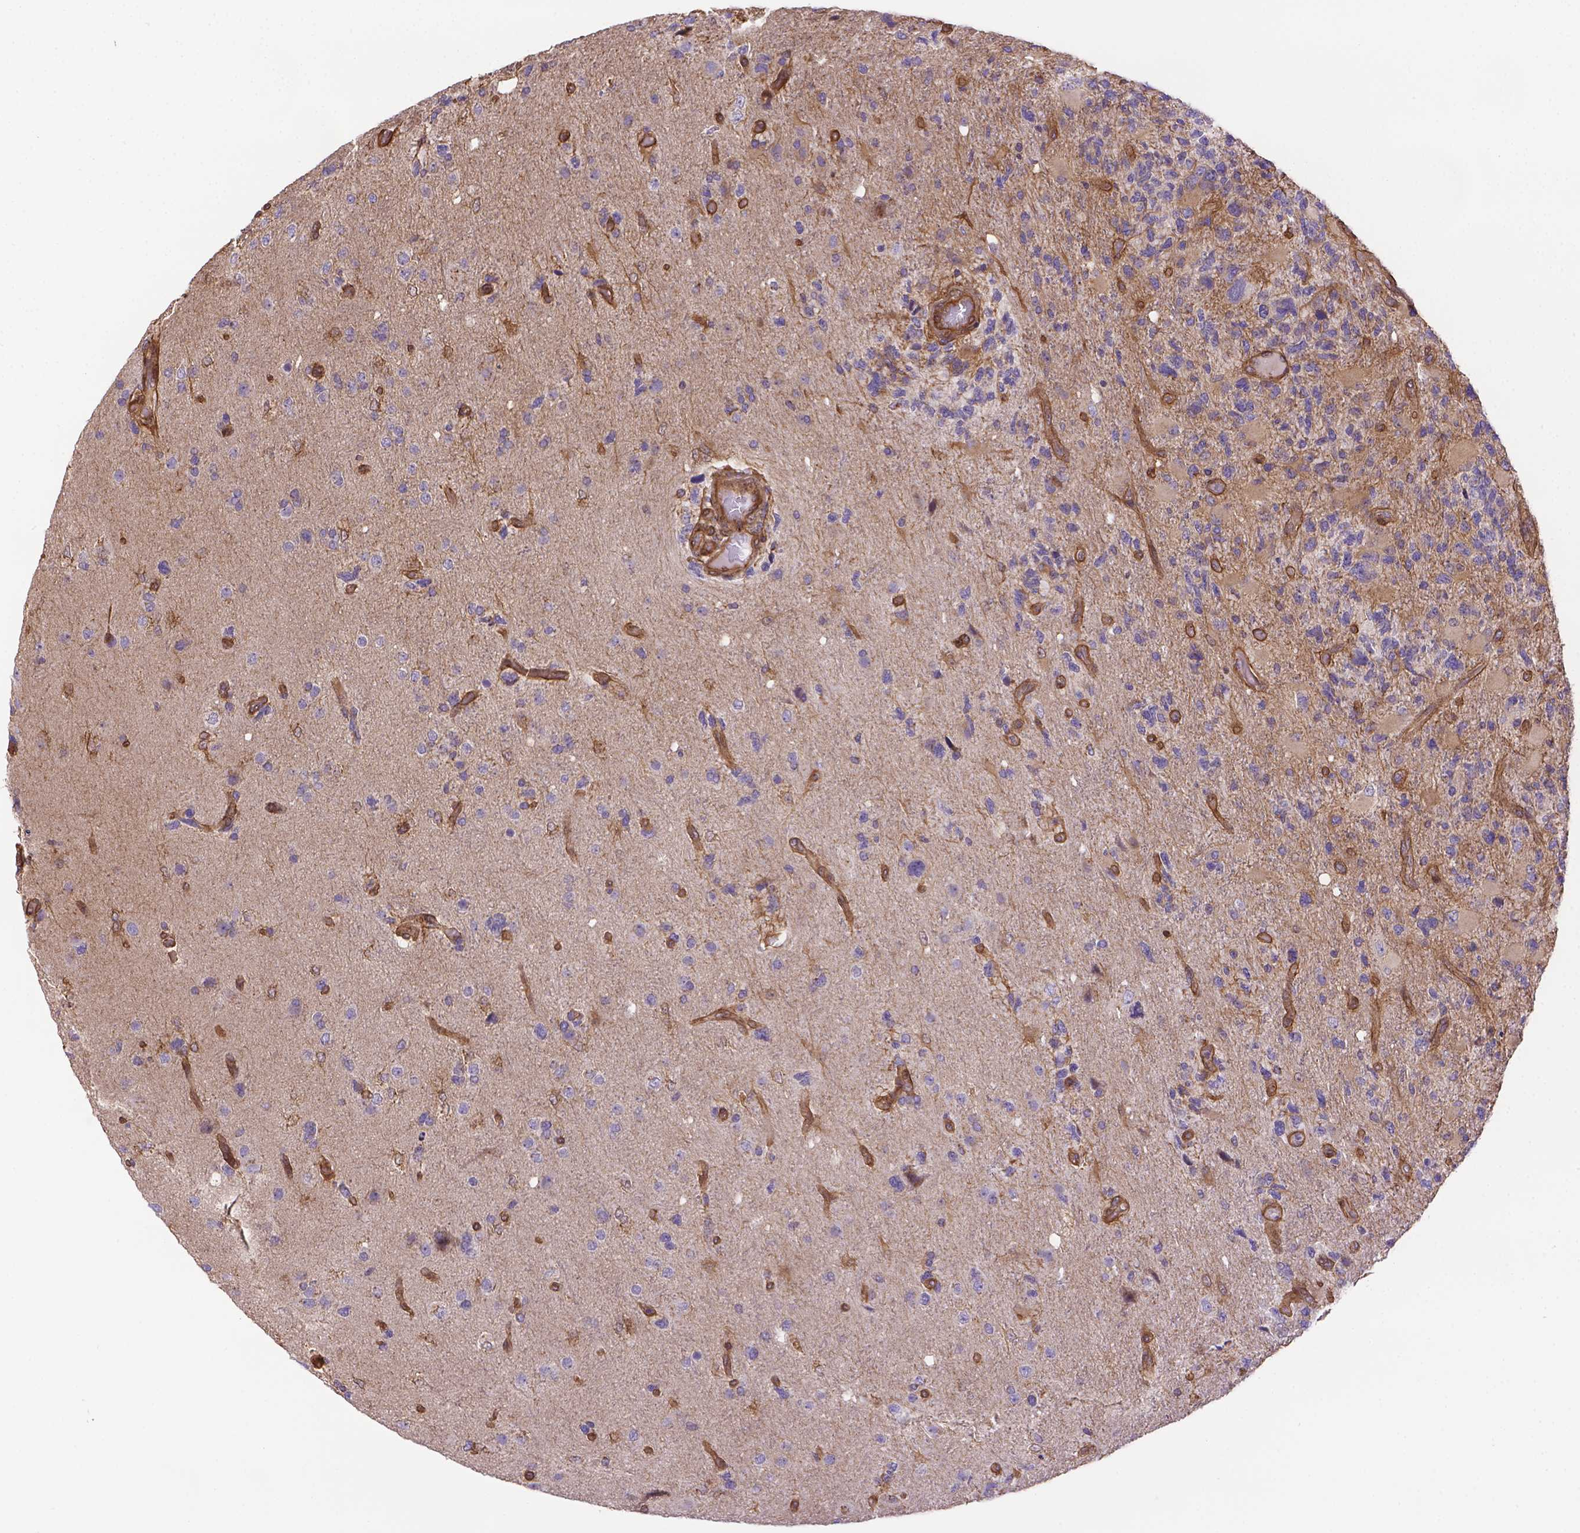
{"staining": {"intensity": "negative", "quantity": "none", "location": "none"}, "tissue": "glioma", "cell_type": "Tumor cells", "image_type": "cancer", "snomed": [{"axis": "morphology", "description": "Glioma, malignant, High grade"}, {"axis": "topography", "description": "Brain"}], "caption": "Image shows no significant protein expression in tumor cells of glioma.", "gene": "YAP1", "patient": {"sex": "female", "age": 71}}